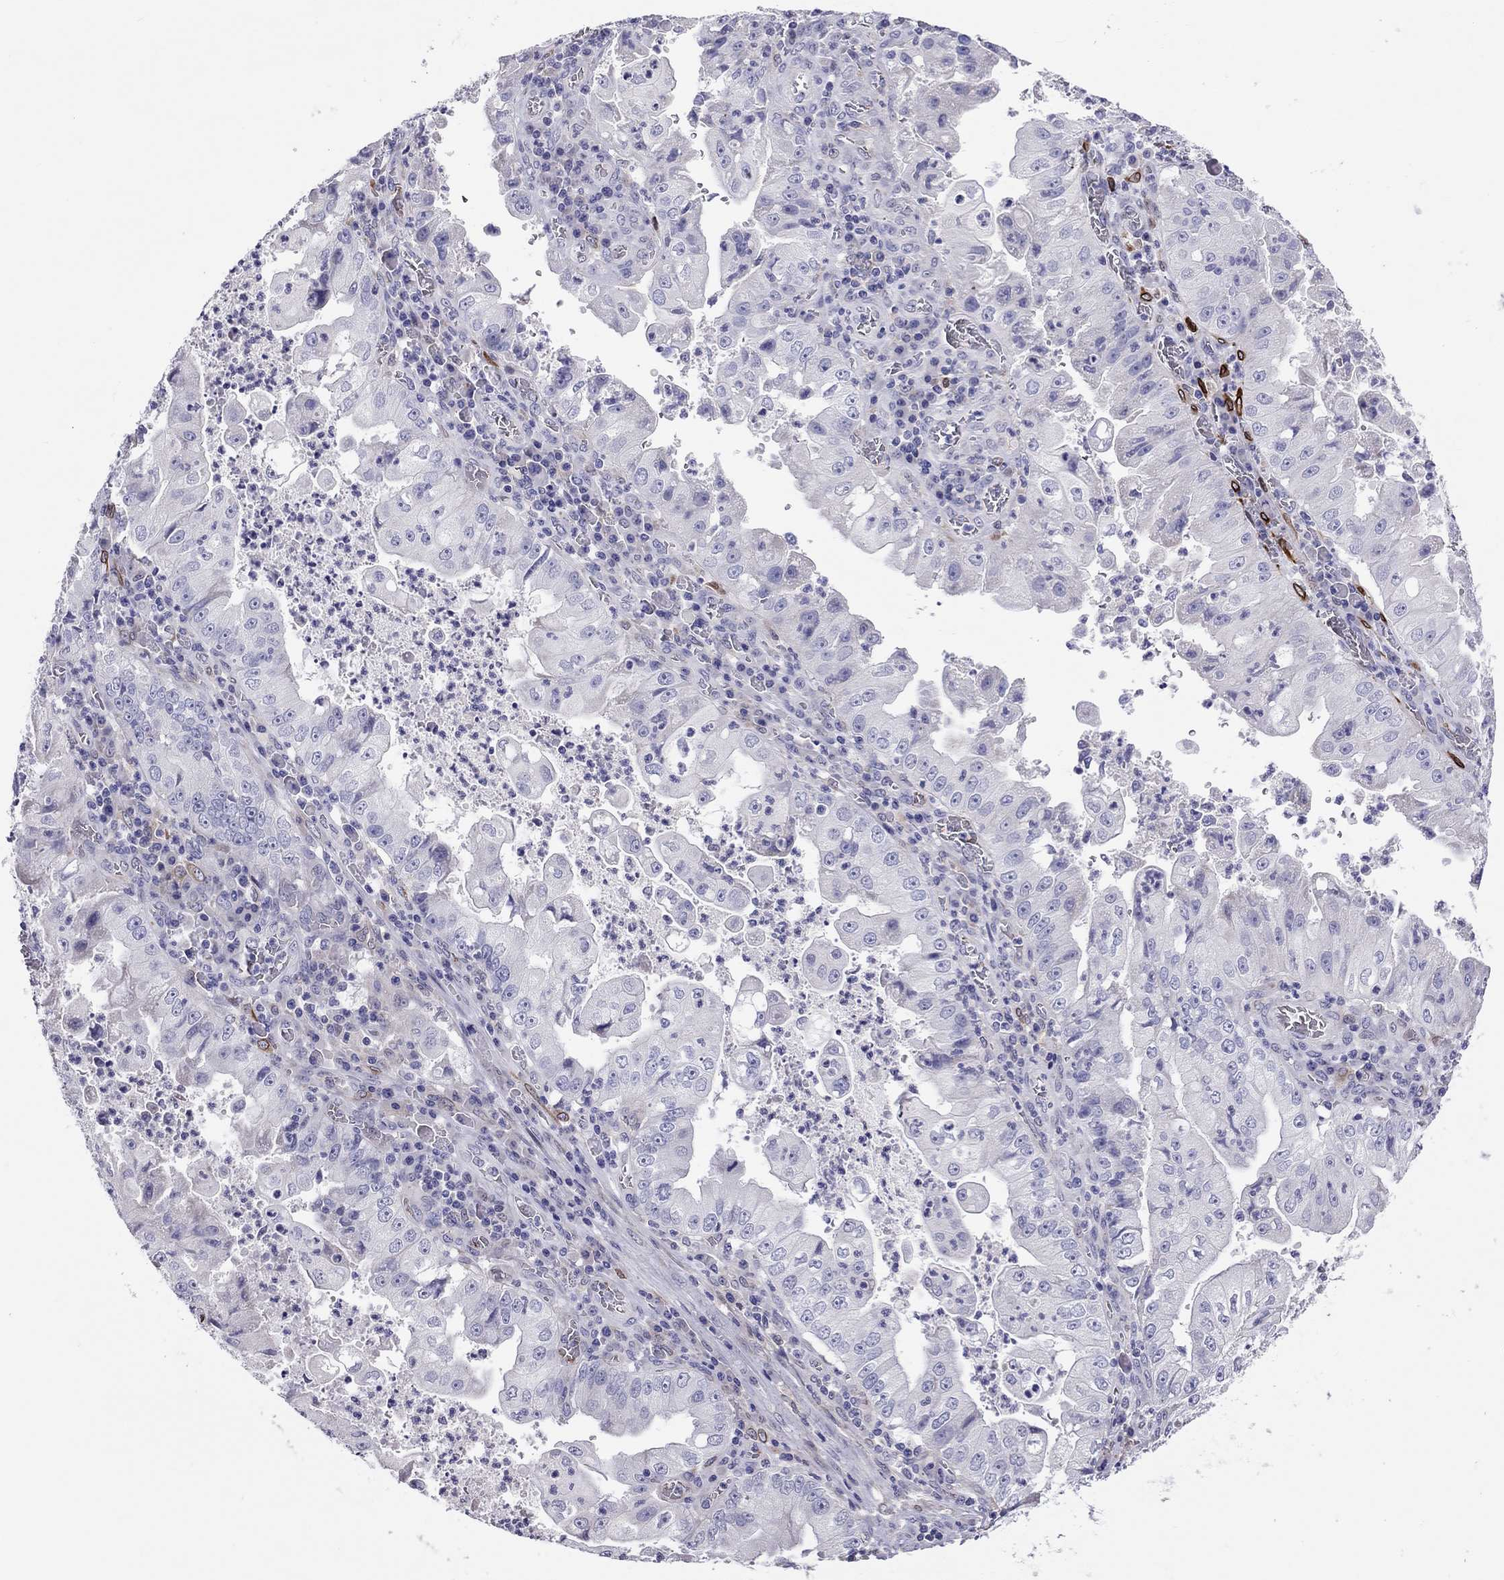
{"staining": {"intensity": "negative", "quantity": "none", "location": "none"}, "tissue": "stomach cancer", "cell_type": "Tumor cells", "image_type": "cancer", "snomed": [{"axis": "morphology", "description": "Adenocarcinoma, NOS"}, {"axis": "topography", "description": "Stomach"}], "caption": "Immunohistochemistry (IHC) of human stomach cancer (adenocarcinoma) exhibits no expression in tumor cells.", "gene": "ADORA2A", "patient": {"sex": "male", "age": 76}}